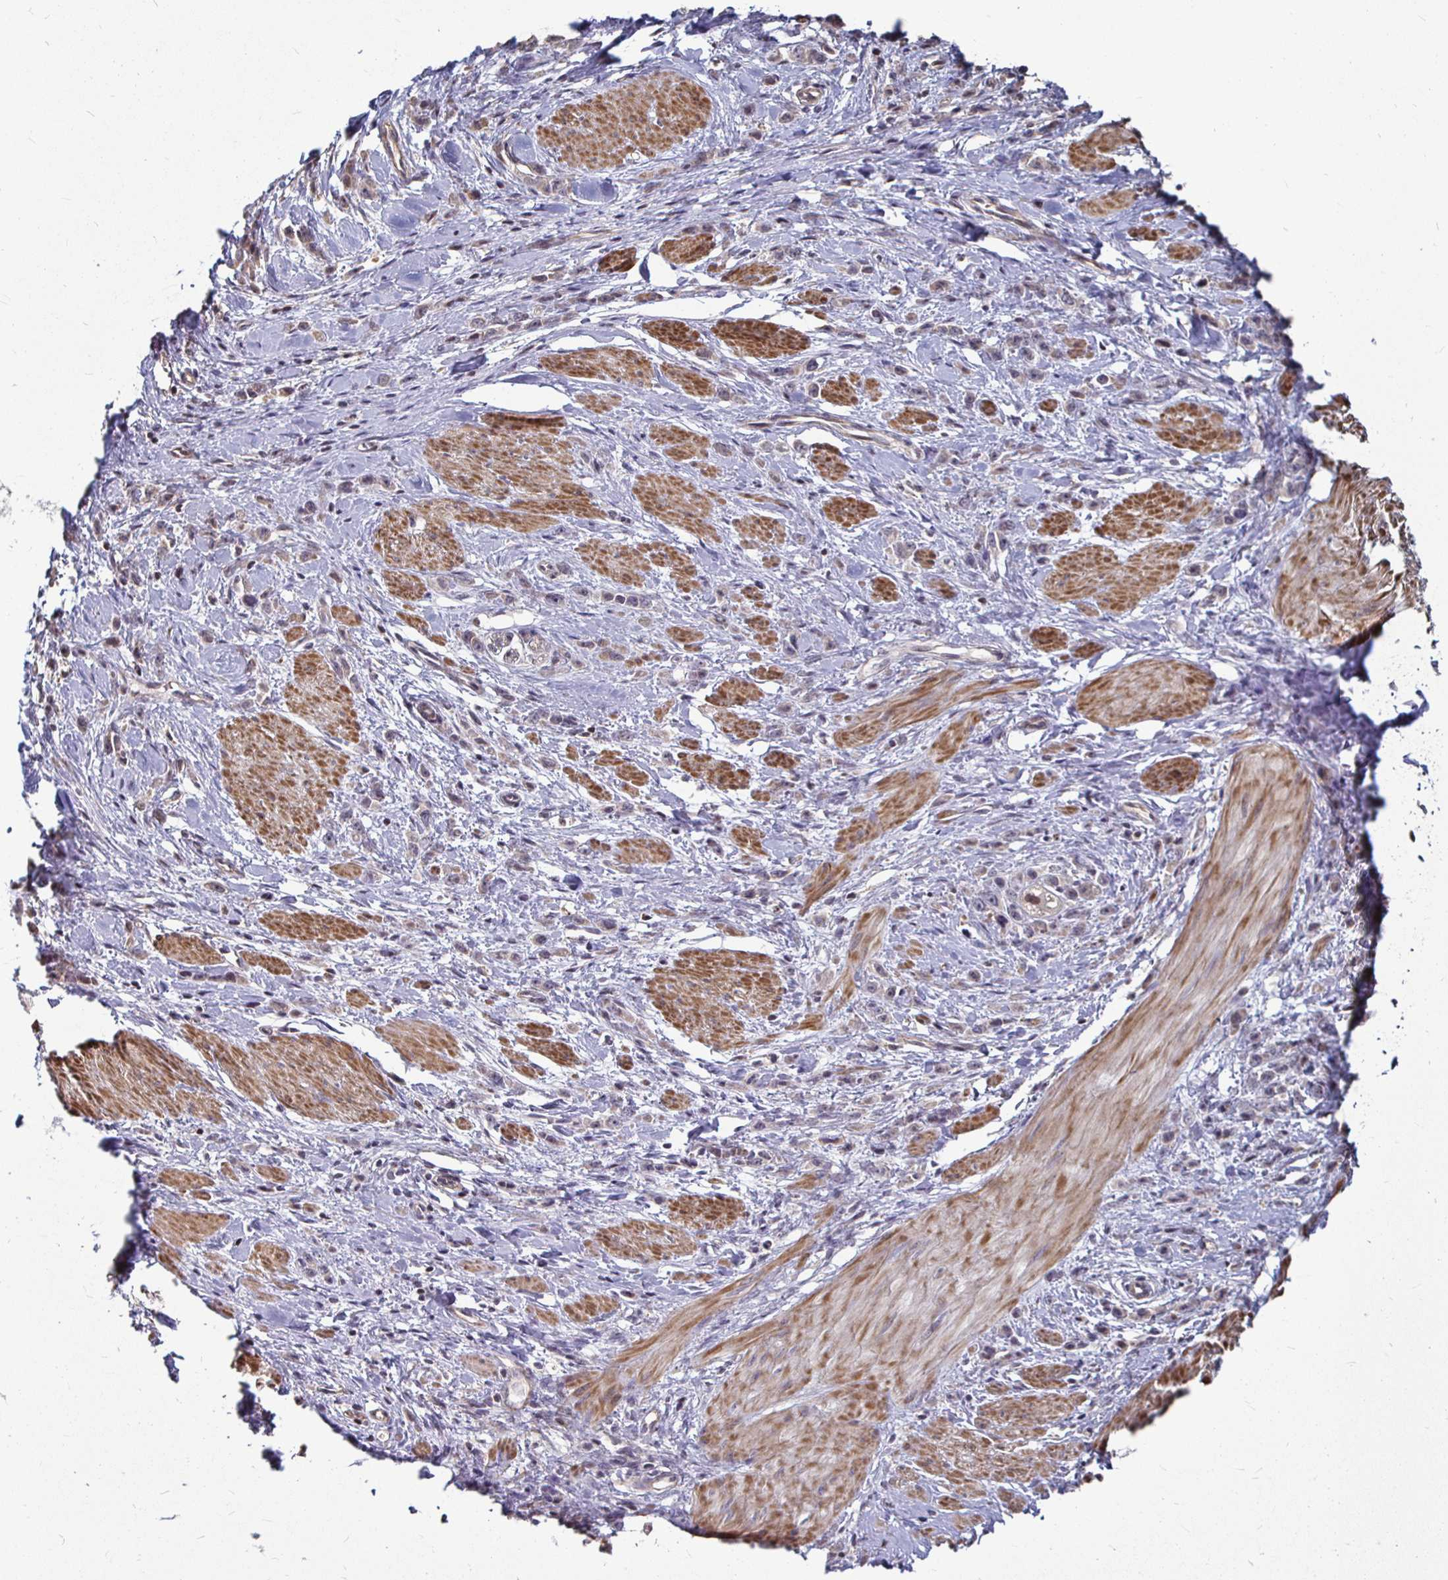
{"staining": {"intensity": "negative", "quantity": "none", "location": "none"}, "tissue": "stomach cancer", "cell_type": "Tumor cells", "image_type": "cancer", "snomed": [{"axis": "morphology", "description": "Adenocarcinoma, NOS"}, {"axis": "topography", "description": "Stomach"}], "caption": "This micrograph is of adenocarcinoma (stomach) stained with immunohistochemistry to label a protein in brown with the nuclei are counter-stained blue. There is no staining in tumor cells.", "gene": "CAPN11", "patient": {"sex": "male", "age": 47}}